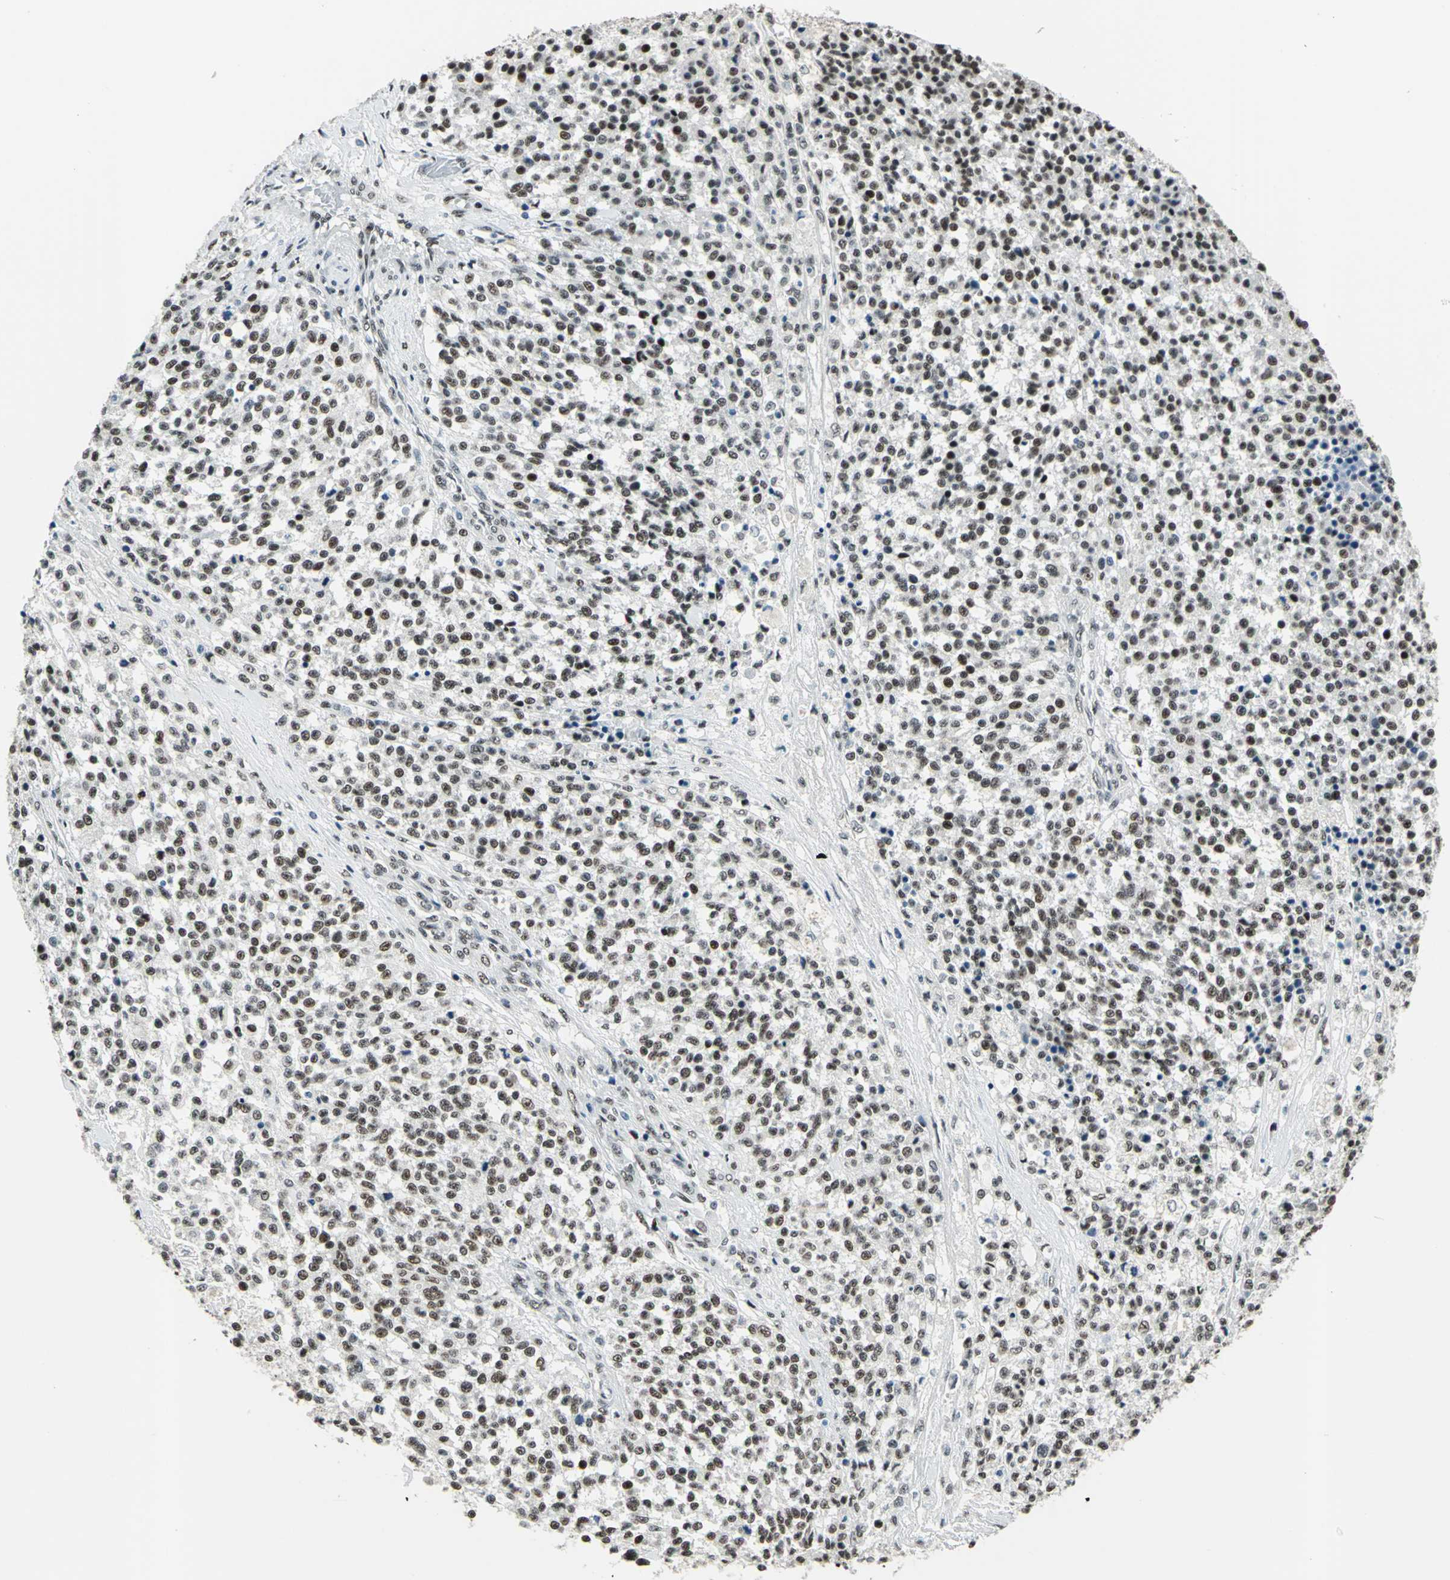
{"staining": {"intensity": "strong", "quantity": ">75%", "location": "nuclear"}, "tissue": "testis cancer", "cell_type": "Tumor cells", "image_type": "cancer", "snomed": [{"axis": "morphology", "description": "Seminoma, NOS"}, {"axis": "topography", "description": "Testis"}], "caption": "Immunohistochemical staining of human testis cancer demonstrates strong nuclear protein expression in approximately >75% of tumor cells.", "gene": "KAT6B", "patient": {"sex": "male", "age": 59}}